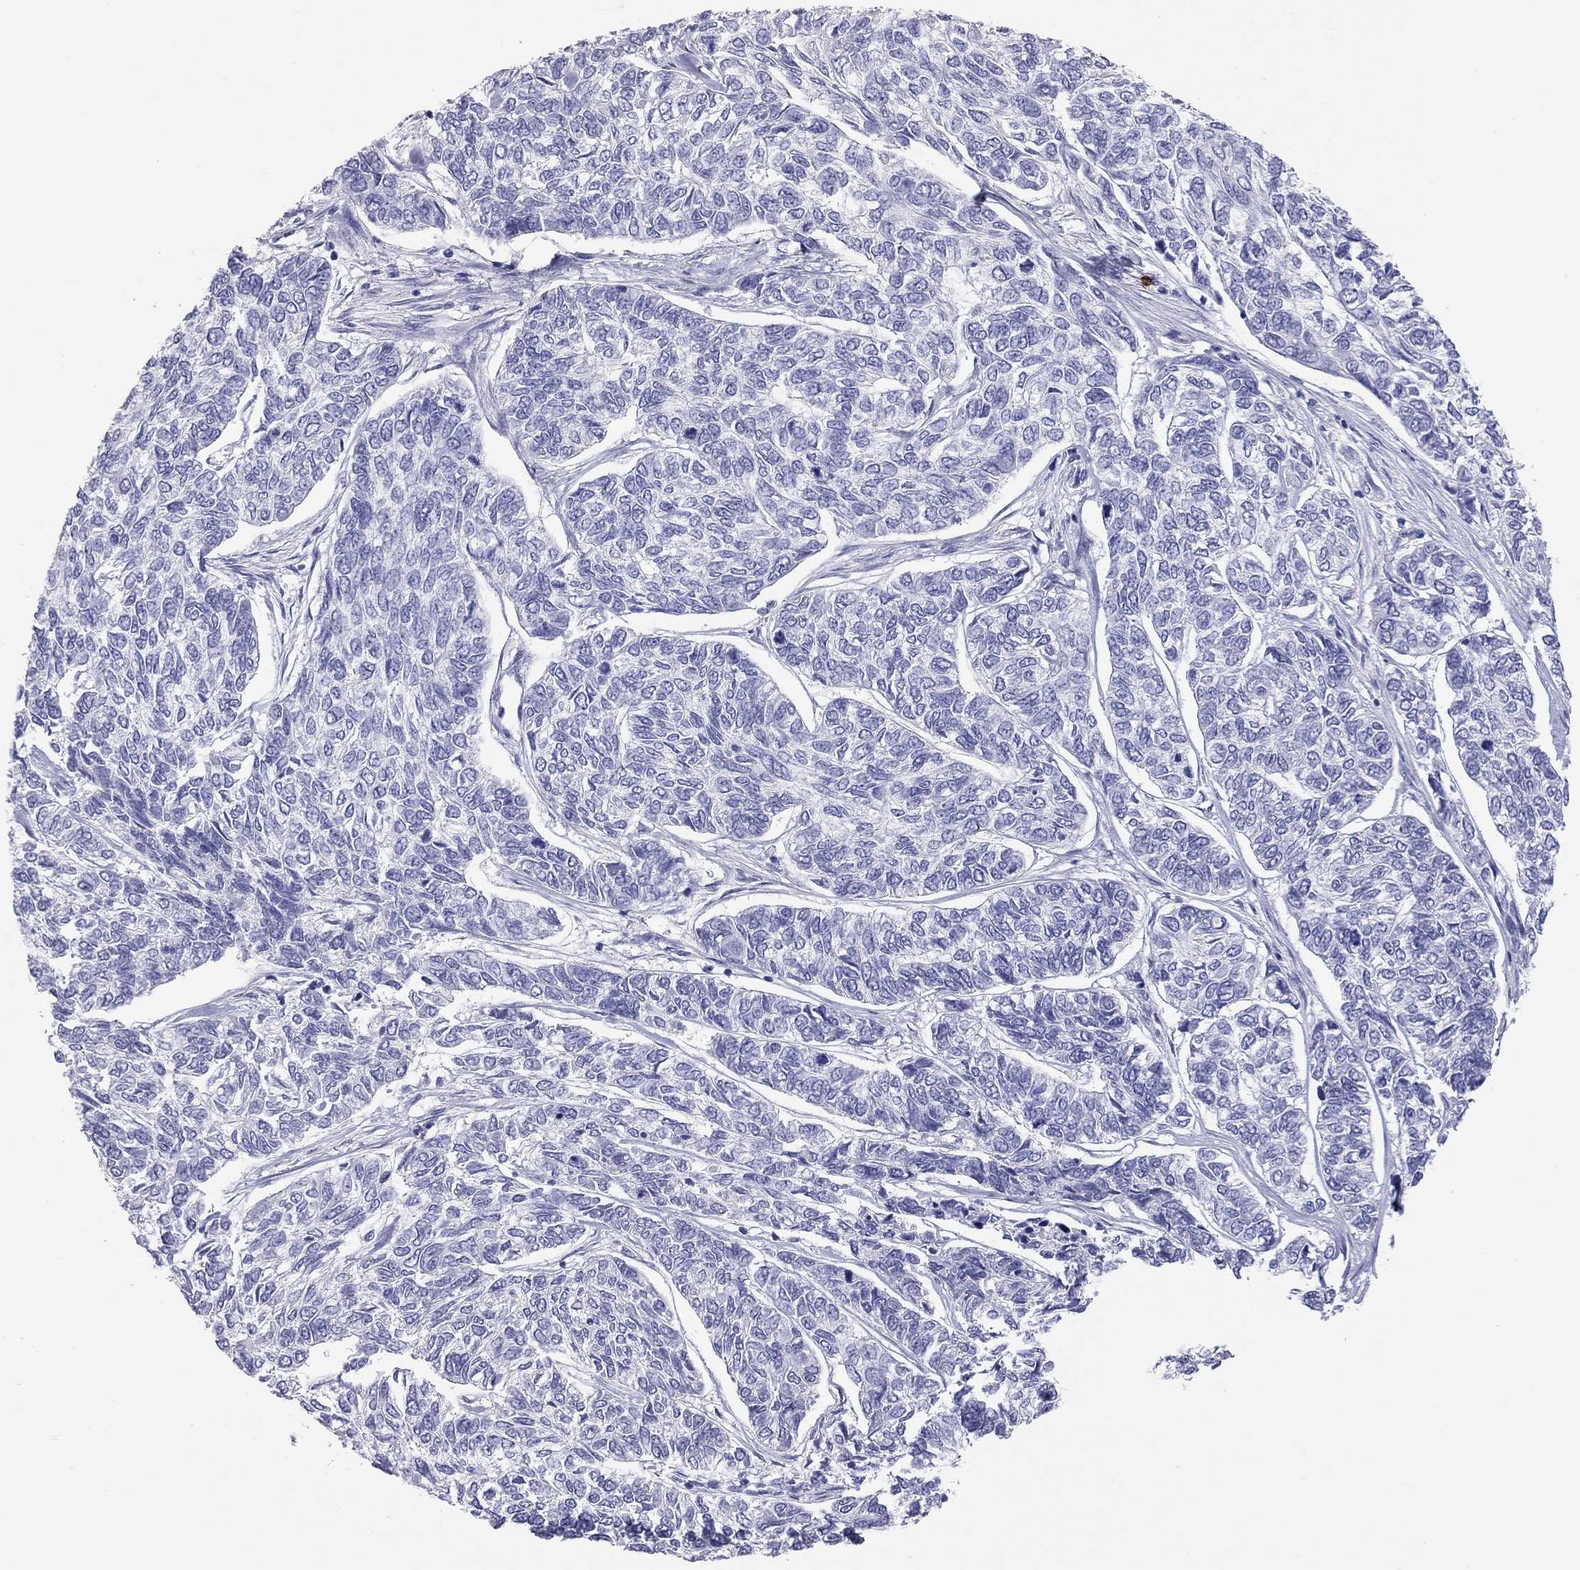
{"staining": {"intensity": "negative", "quantity": "none", "location": "none"}, "tissue": "skin cancer", "cell_type": "Tumor cells", "image_type": "cancer", "snomed": [{"axis": "morphology", "description": "Basal cell carcinoma"}, {"axis": "topography", "description": "Skin"}], "caption": "IHC of human basal cell carcinoma (skin) reveals no expression in tumor cells.", "gene": "IL17REL", "patient": {"sex": "female", "age": 65}}